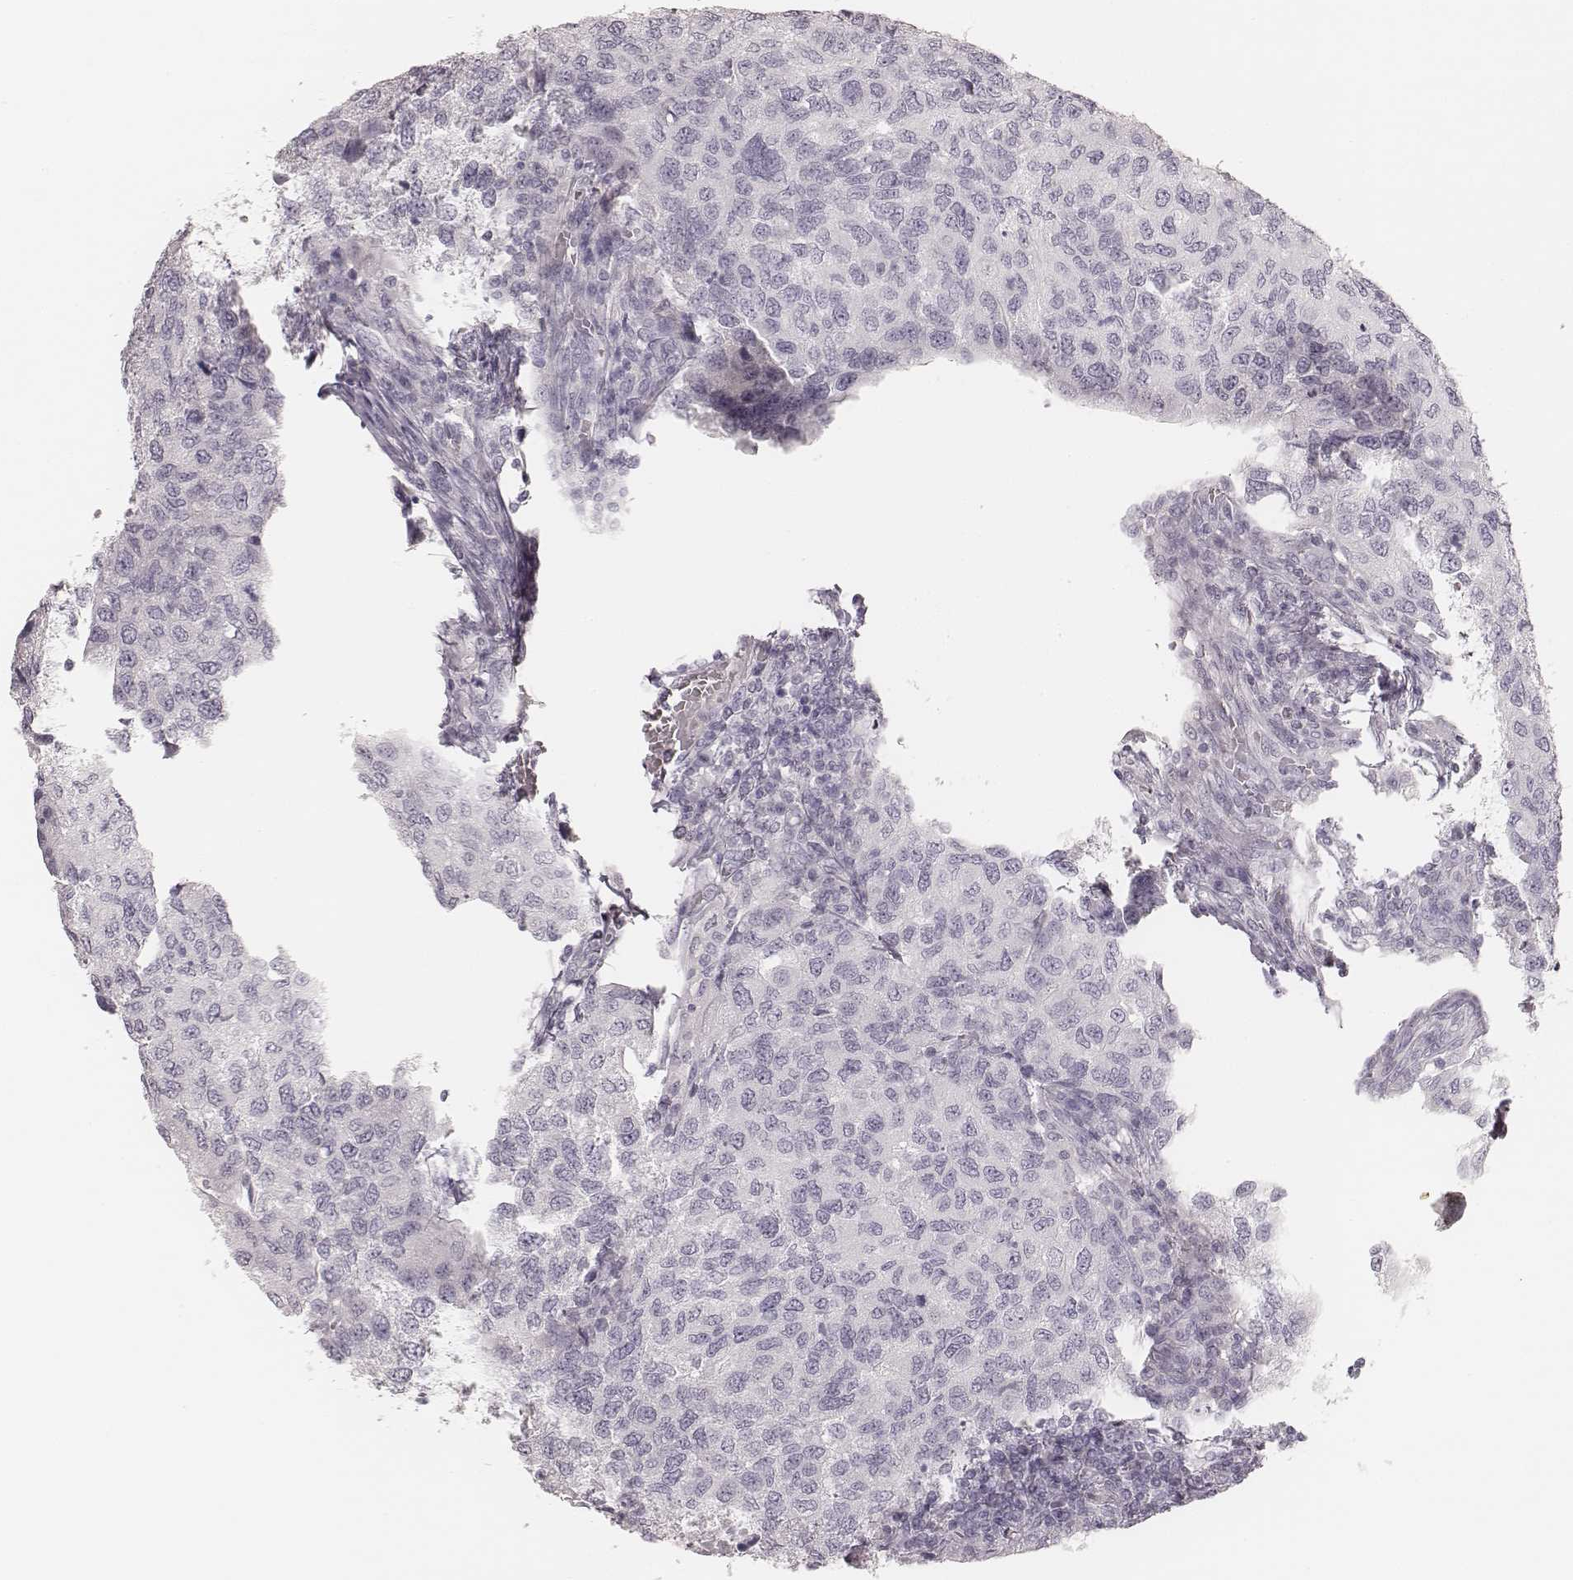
{"staining": {"intensity": "negative", "quantity": "none", "location": "none"}, "tissue": "urothelial cancer", "cell_type": "Tumor cells", "image_type": "cancer", "snomed": [{"axis": "morphology", "description": "Urothelial carcinoma, High grade"}, {"axis": "topography", "description": "Urinary bladder"}], "caption": "IHC micrograph of human urothelial cancer stained for a protein (brown), which exhibits no positivity in tumor cells.", "gene": "KRT72", "patient": {"sex": "female", "age": 78}}